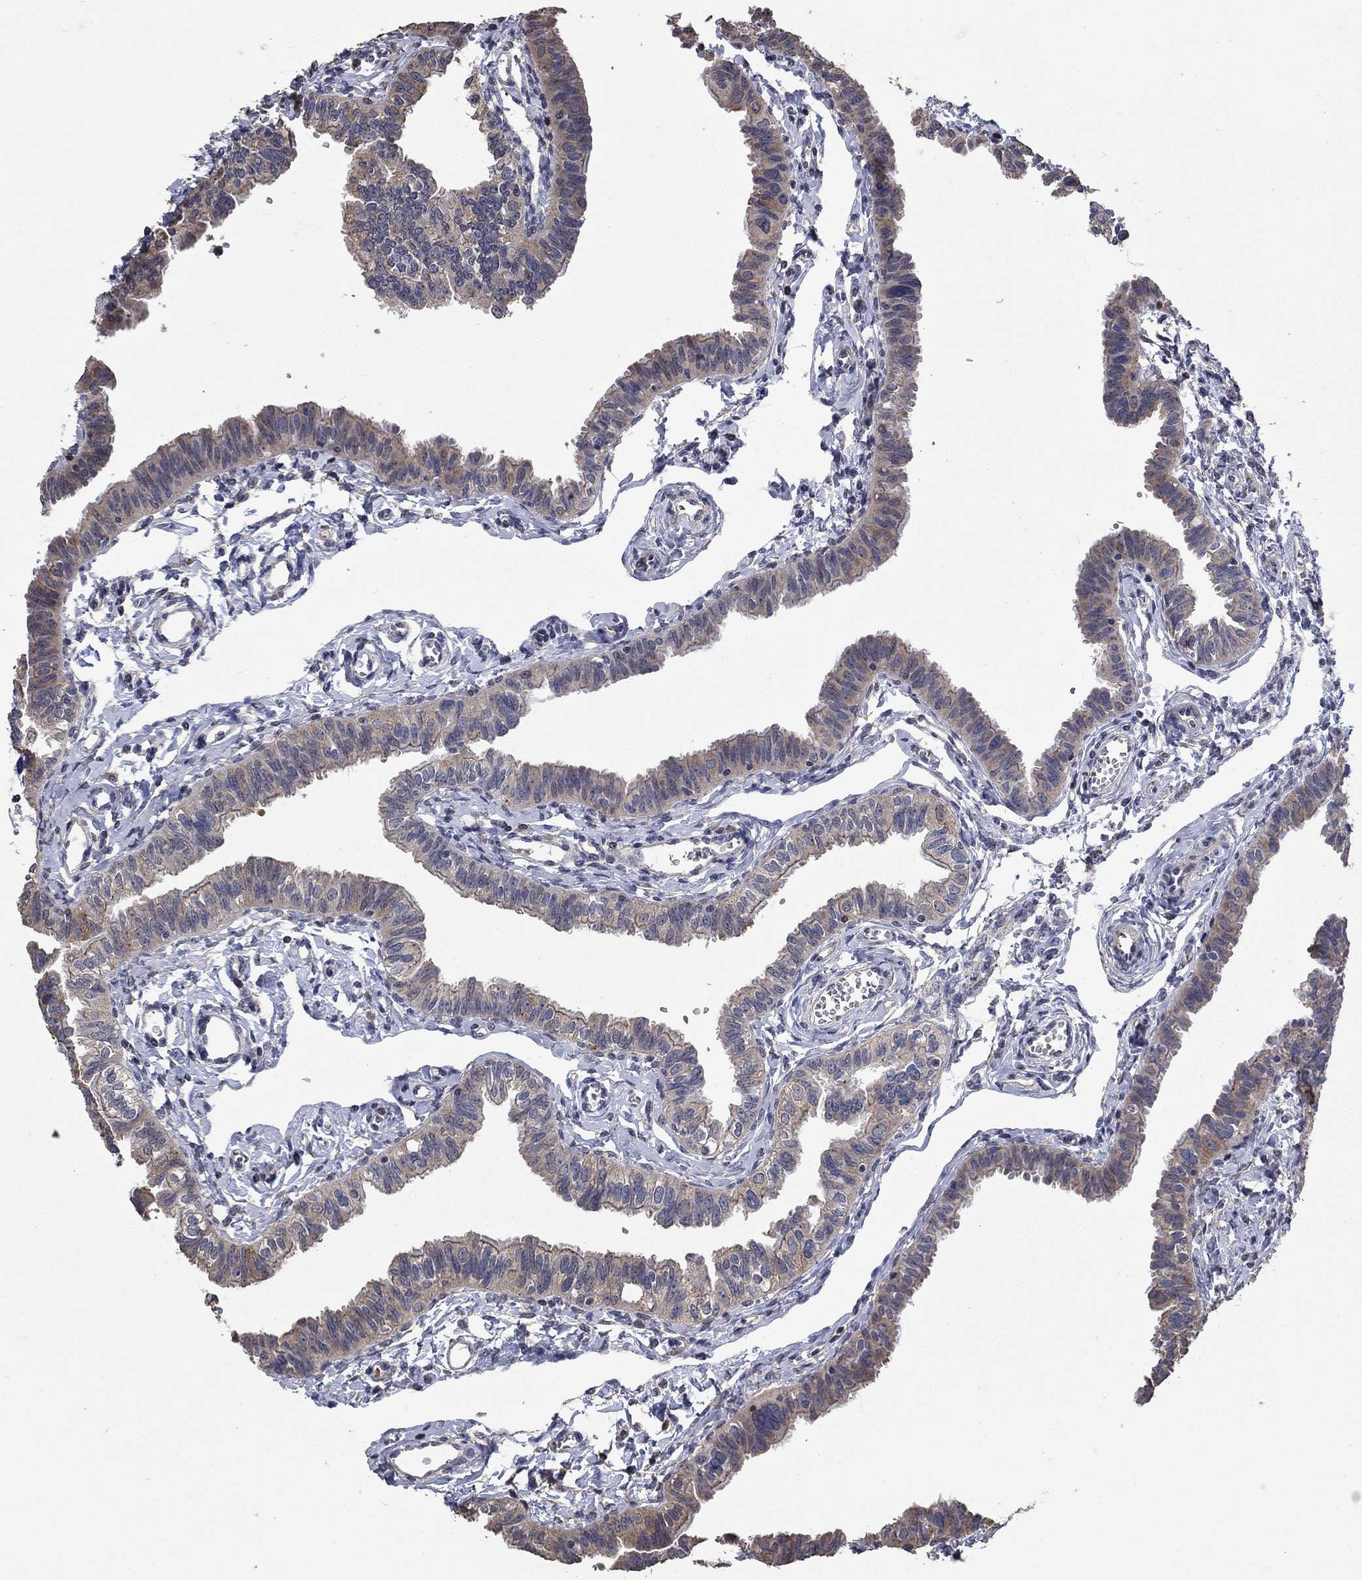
{"staining": {"intensity": "strong", "quantity": "25%-75%", "location": "cytoplasmic/membranous"}, "tissue": "fallopian tube", "cell_type": "Glandular cells", "image_type": "normal", "snomed": [{"axis": "morphology", "description": "Normal tissue, NOS"}, {"axis": "topography", "description": "Fallopian tube"}], "caption": "Fallopian tube stained with a brown dye demonstrates strong cytoplasmic/membranous positive positivity in about 25%-75% of glandular cells.", "gene": "DVL1", "patient": {"sex": "female", "age": 54}}